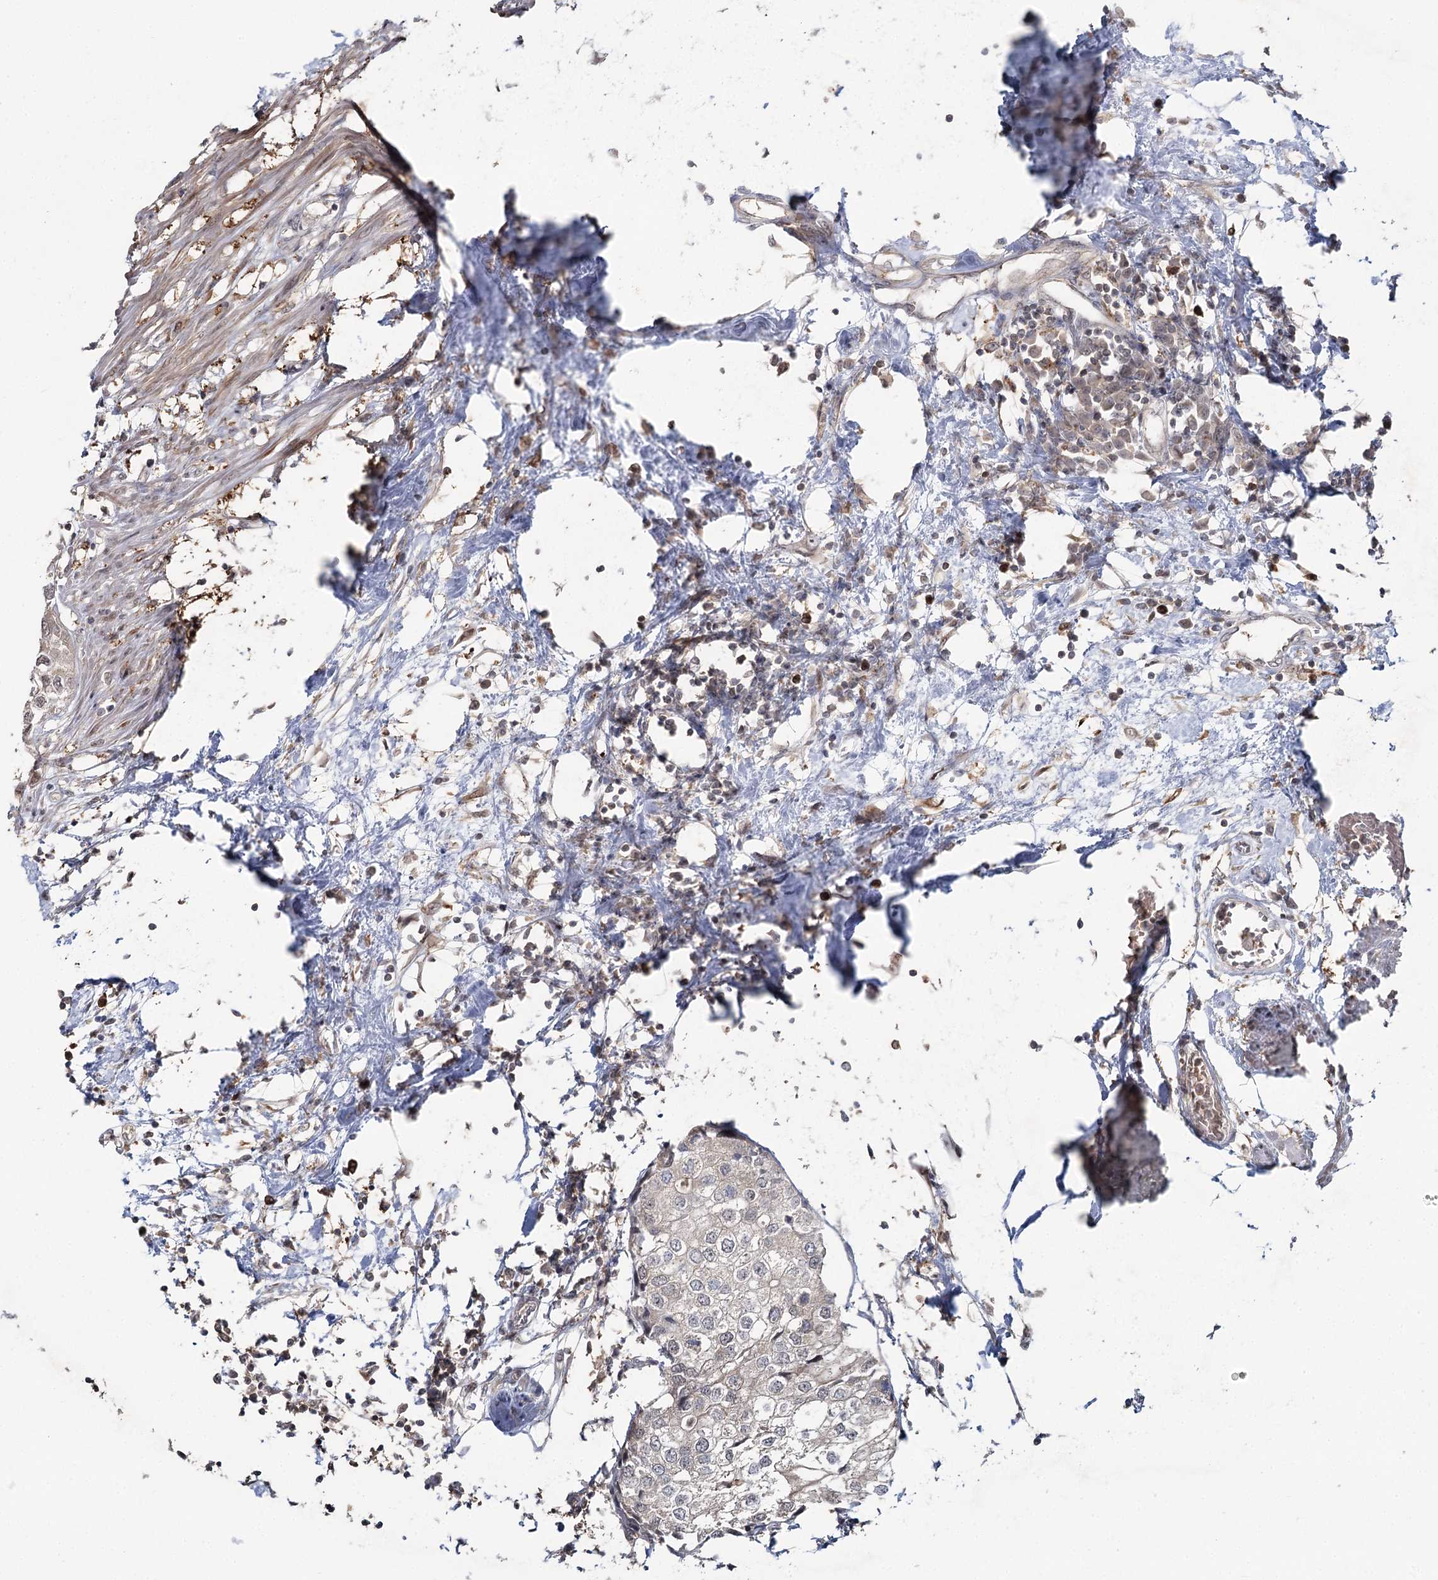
{"staining": {"intensity": "negative", "quantity": "none", "location": "none"}, "tissue": "urothelial cancer", "cell_type": "Tumor cells", "image_type": "cancer", "snomed": [{"axis": "morphology", "description": "Urothelial carcinoma, High grade"}, {"axis": "topography", "description": "Urinary bladder"}], "caption": "Photomicrograph shows no significant protein expression in tumor cells of urothelial cancer.", "gene": "WDR44", "patient": {"sex": "male", "age": 64}}